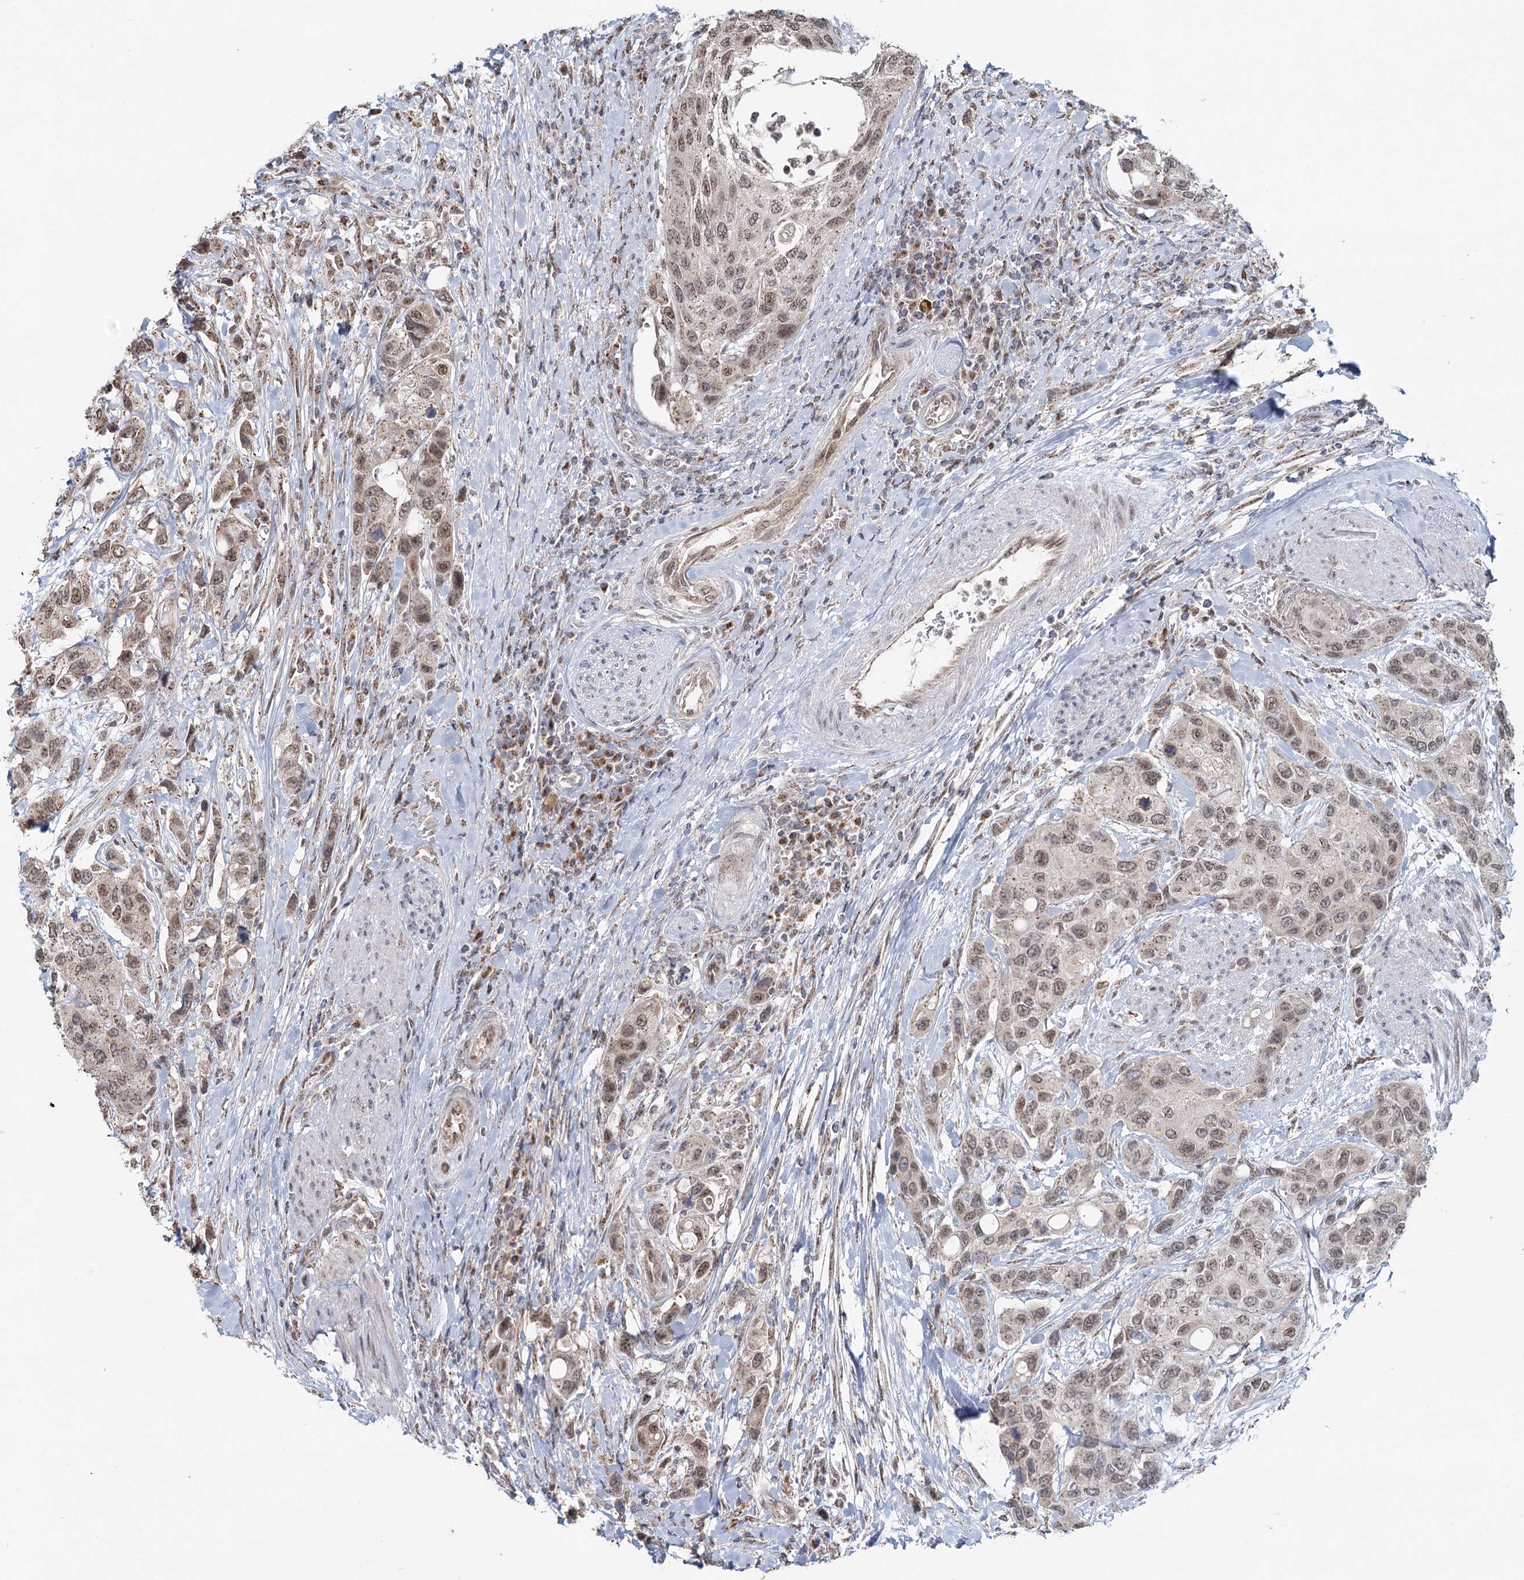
{"staining": {"intensity": "weak", "quantity": "<25%", "location": "nuclear"}, "tissue": "urothelial cancer", "cell_type": "Tumor cells", "image_type": "cancer", "snomed": [{"axis": "morphology", "description": "Normal tissue, NOS"}, {"axis": "morphology", "description": "Urothelial carcinoma, High grade"}, {"axis": "topography", "description": "Vascular tissue"}, {"axis": "topography", "description": "Urinary bladder"}], "caption": "DAB immunohistochemical staining of human high-grade urothelial carcinoma shows no significant expression in tumor cells.", "gene": "GPALPP1", "patient": {"sex": "female", "age": 56}}